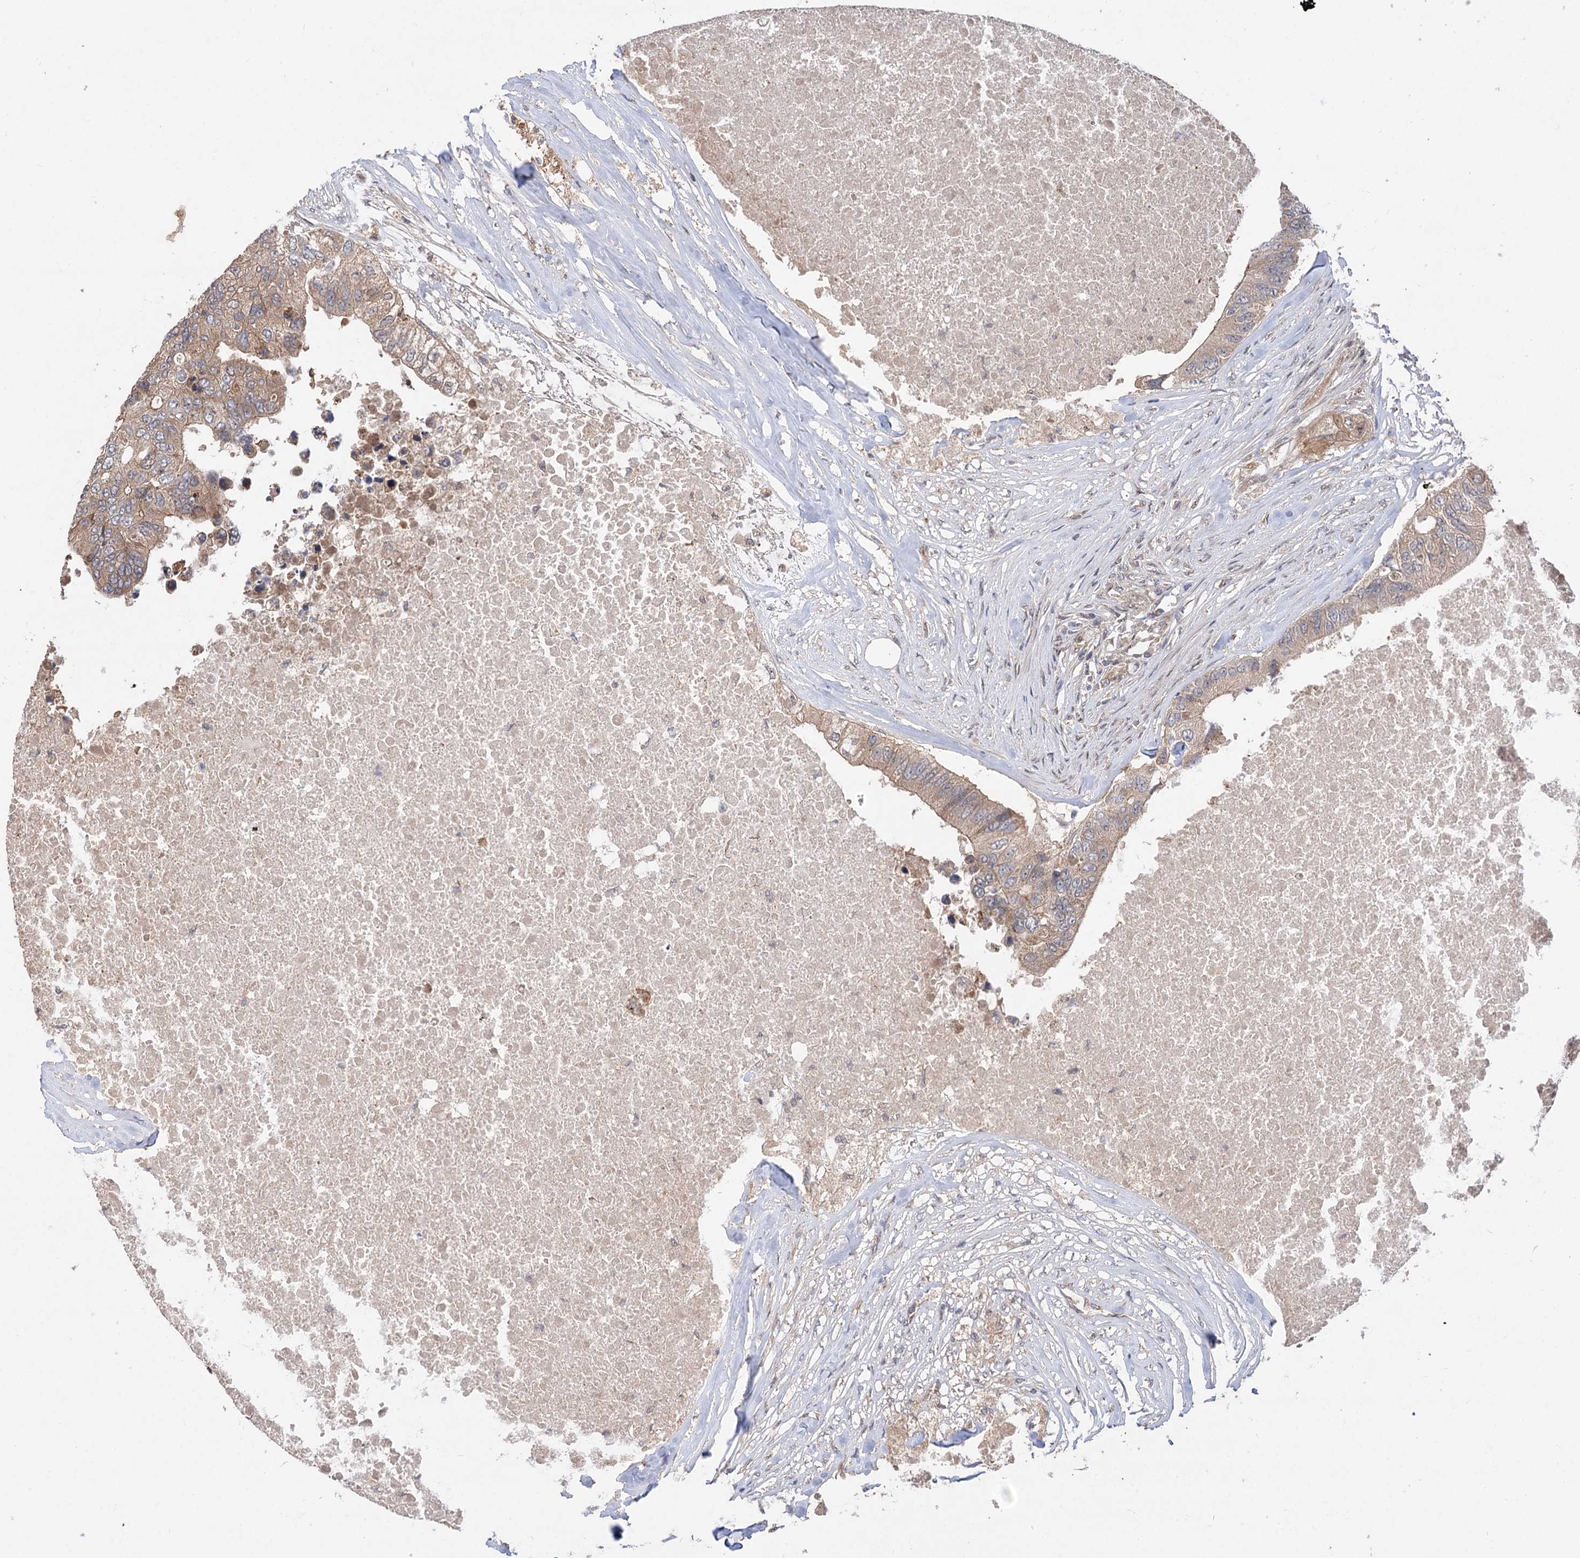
{"staining": {"intensity": "weak", "quantity": ">75%", "location": "cytoplasmic/membranous"}, "tissue": "colorectal cancer", "cell_type": "Tumor cells", "image_type": "cancer", "snomed": [{"axis": "morphology", "description": "Adenocarcinoma, NOS"}, {"axis": "topography", "description": "Colon"}], "caption": "Immunohistochemical staining of adenocarcinoma (colorectal) shows weak cytoplasmic/membranous protein staining in about >75% of tumor cells.", "gene": "FBXW8", "patient": {"sex": "male", "age": 71}}